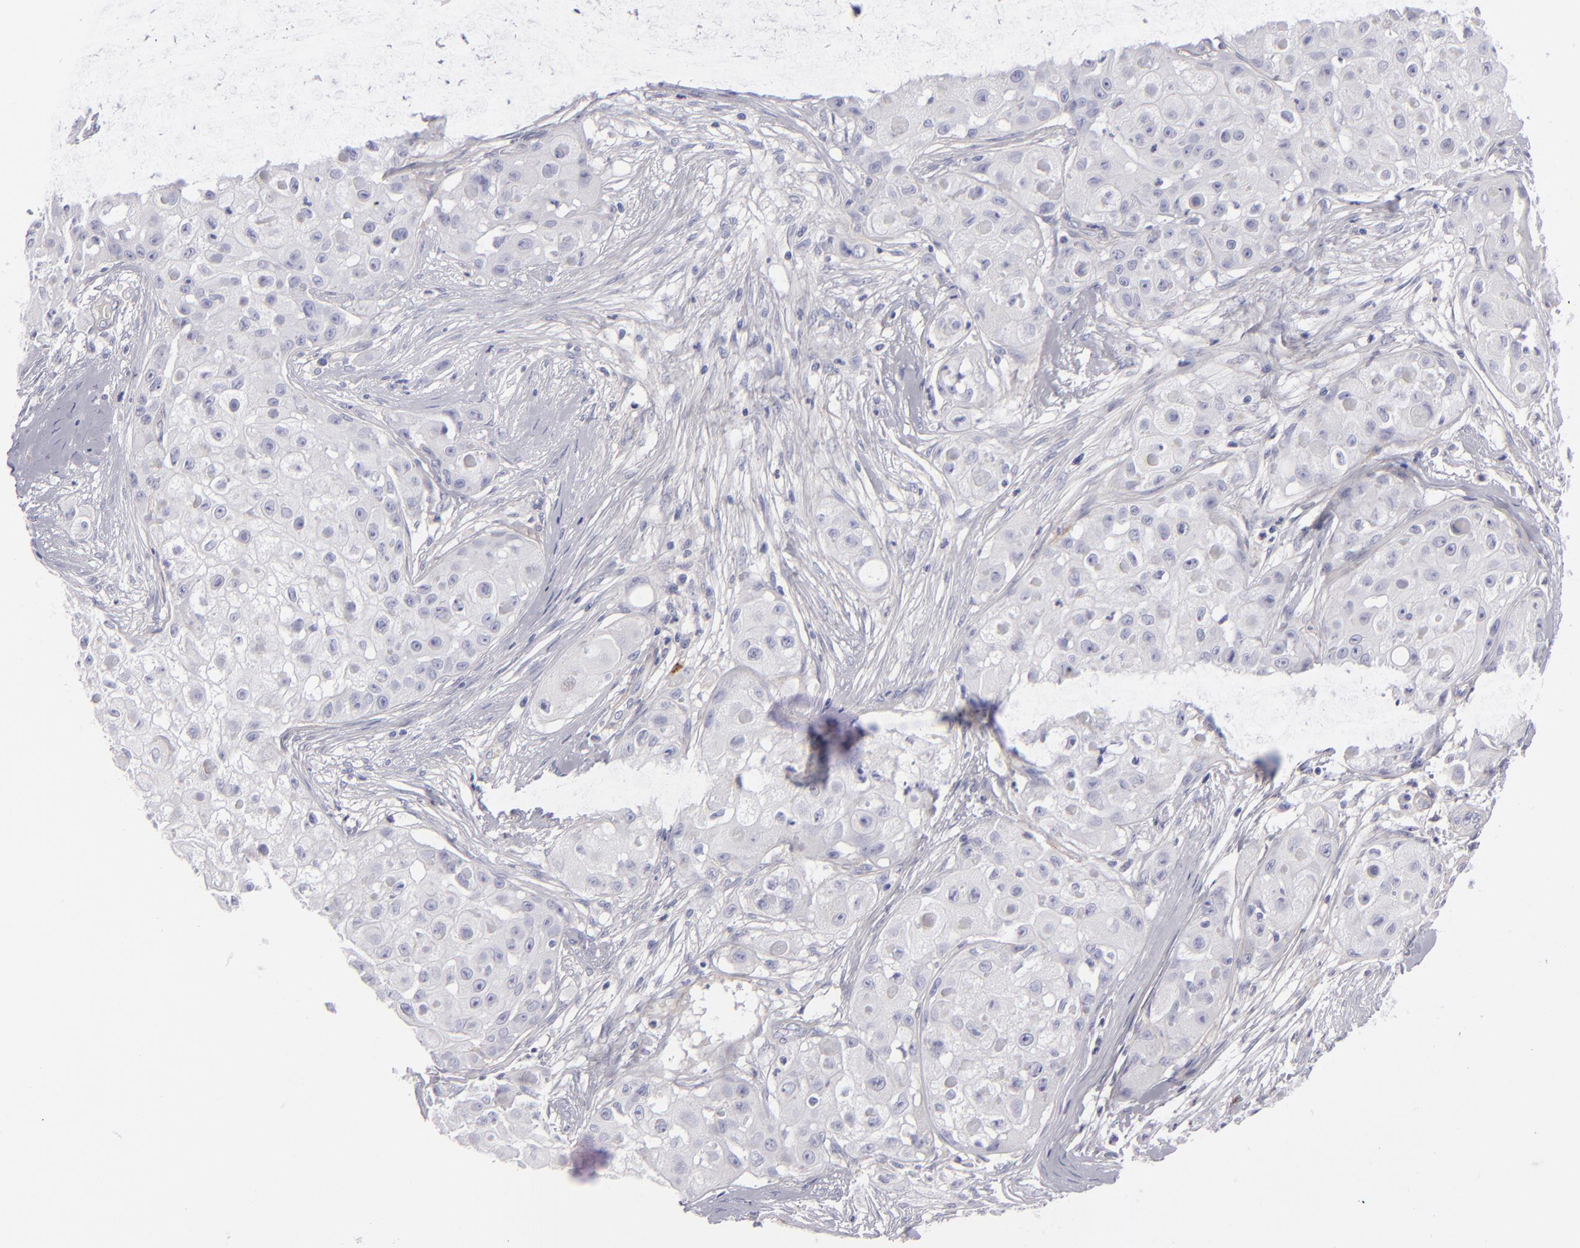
{"staining": {"intensity": "negative", "quantity": "none", "location": "none"}, "tissue": "skin cancer", "cell_type": "Tumor cells", "image_type": "cancer", "snomed": [{"axis": "morphology", "description": "Squamous cell carcinoma, NOS"}, {"axis": "topography", "description": "Skin"}], "caption": "Squamous cell carcinoma (skin) was stained to show a protein in brown. There is no significant positivity in tumor cells.", "gene": "ANPEP", "patient": {"sex": "female", "age": 57}}